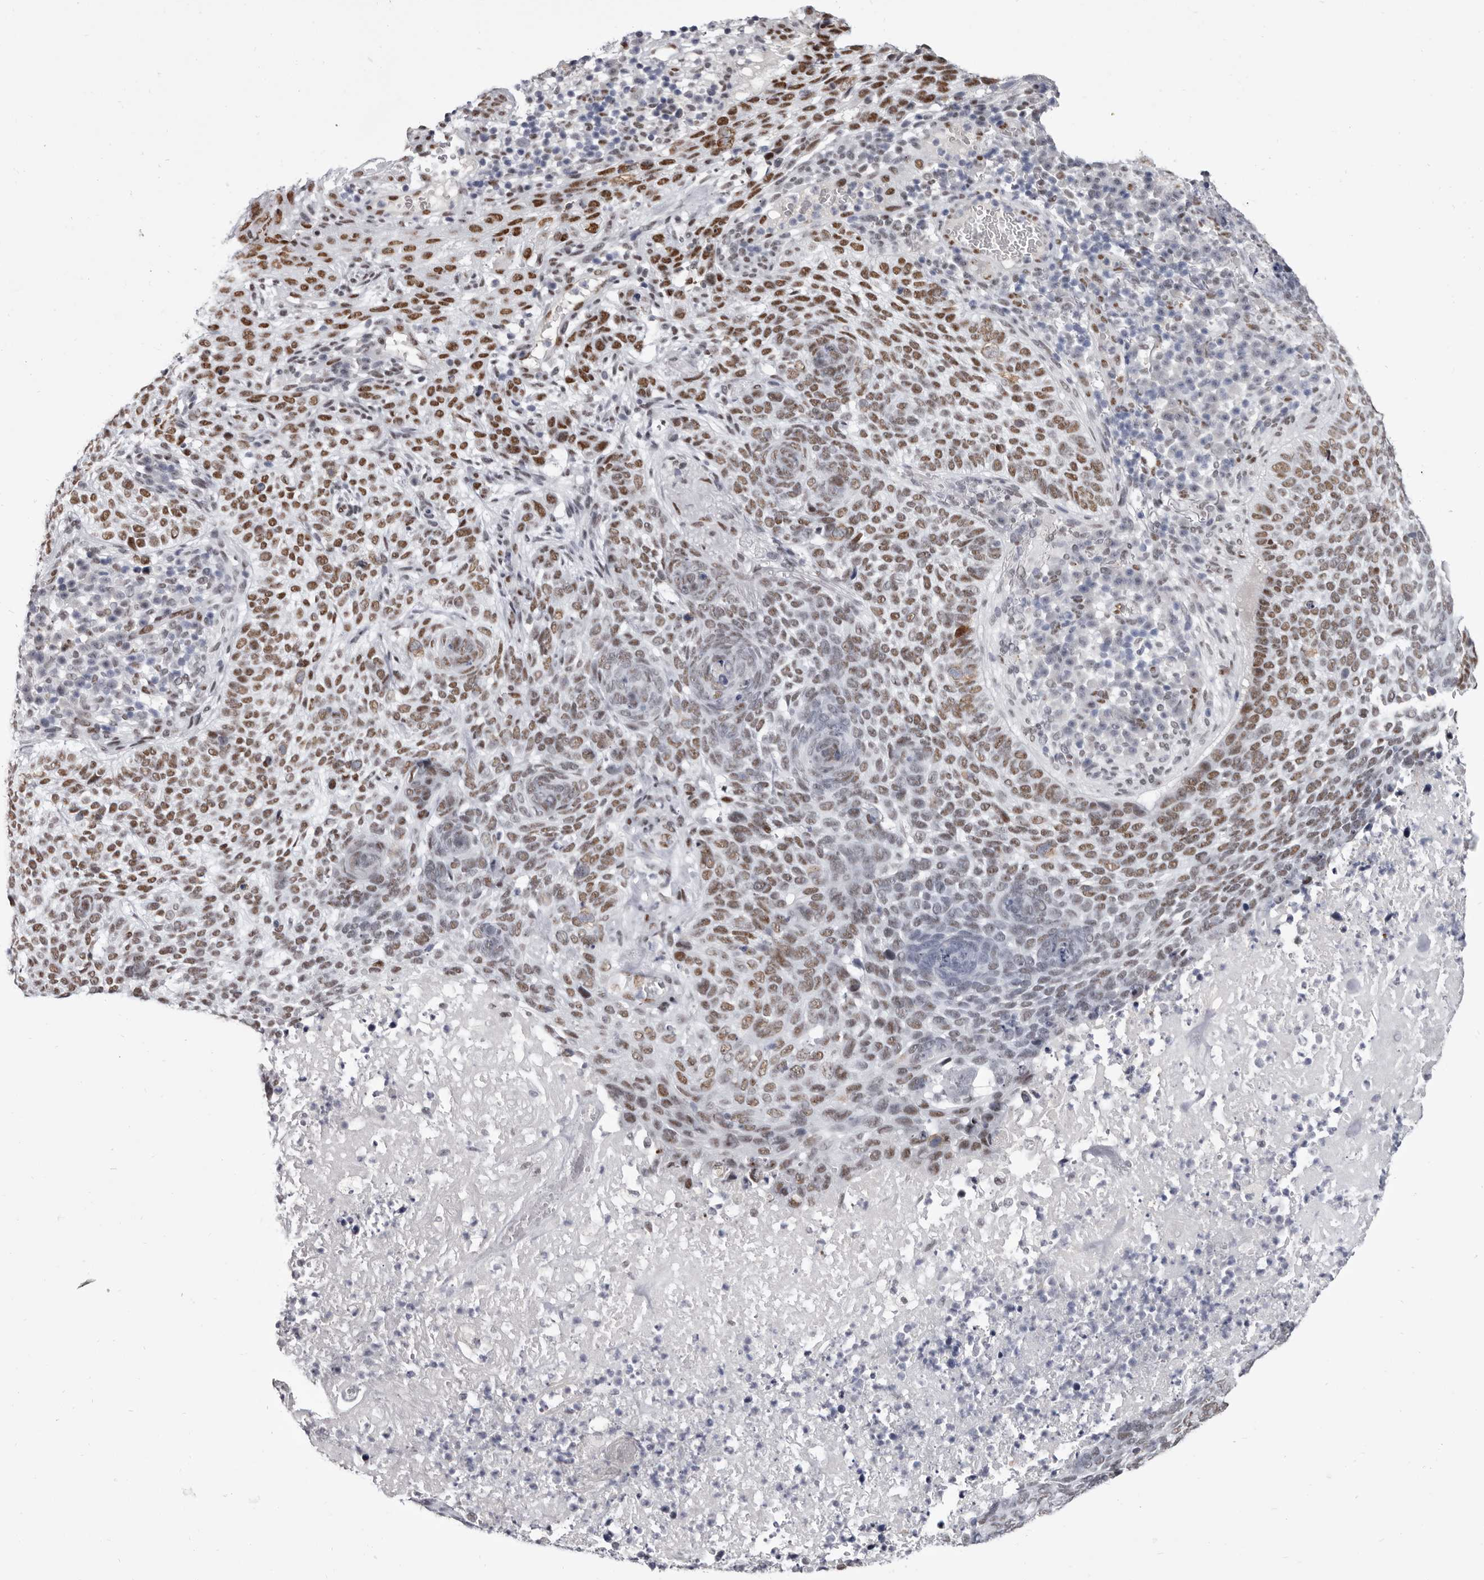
{"staining": {"intensity": "moderate", "quantity": ">75%", "location": "nuclear"}, "tissue": "skin cancer", "cell_type": "Tumor cells", "image_type": "cancer", "snomed": [{"axis": "morphology", "description": "Basal cell carcinoma"}, {"axis": "topography", "description": "Skin"}], "caption": "Moderate nuclear protein positivity is identified in approximately >75% of tumor cells in skin basal cell carcinoma.", "gene": "ZNF326", "patient": {"sex": "female", "age": 64}}